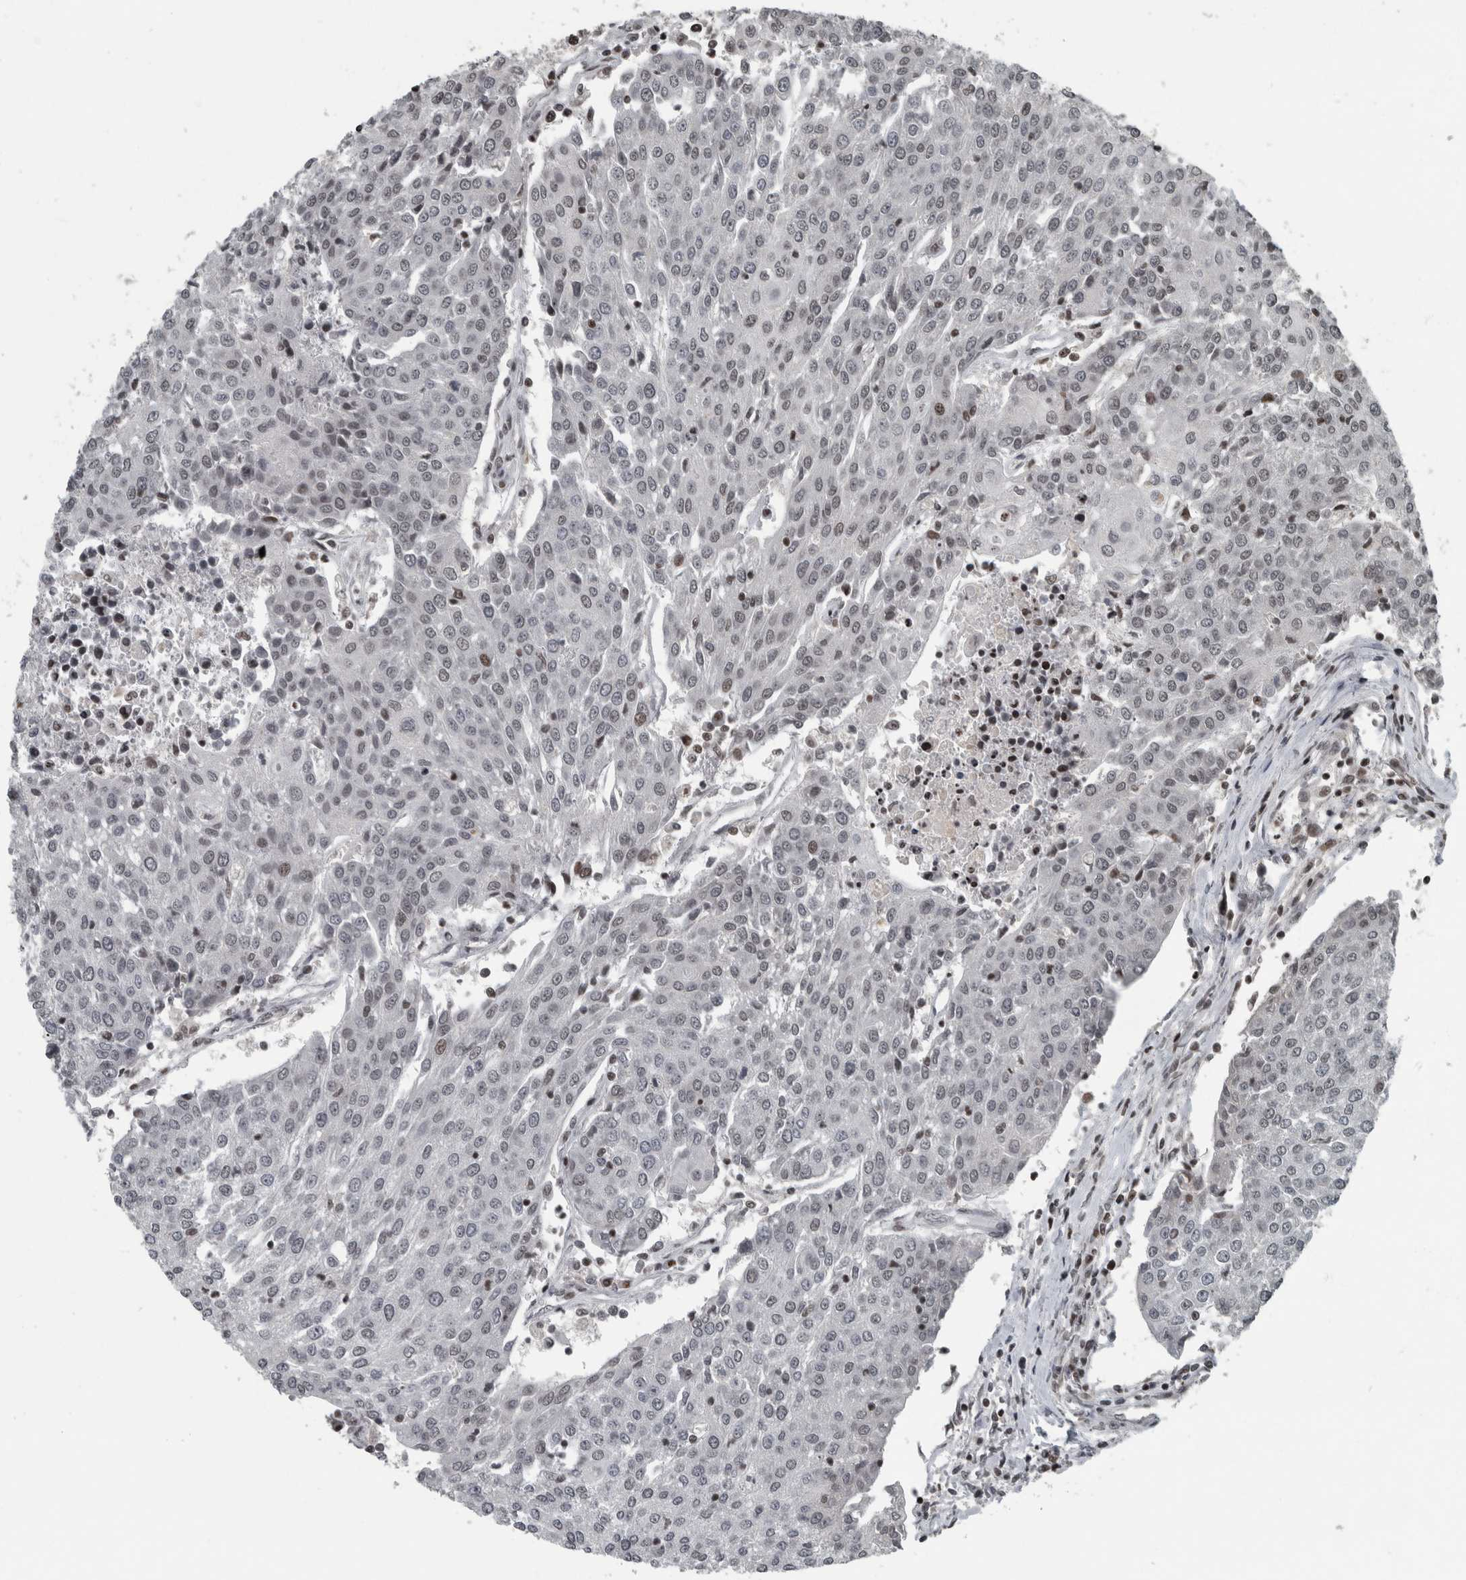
{"staining": {"intensity": "weak", "quantity": "<25%", "location": "nuclear"}, "tissue": "urothelial cancer", "cell_type": "Tumor cells", "image_type": "cancer", "snomed": [{"axis": "morphology", "description": "Urothelial carcinoma, High grade"}, {"axis": "topography", "description": "Urinary bladder"}], "caption": "Tumor cells are negative for brown protein staining in high-grade urothelial carcinoma. (Immunohistochemistry (ihc), brightfield microscopy, high magnification).", "gene": "UNC50", "patient": {"sex": "female", "age": 85}}